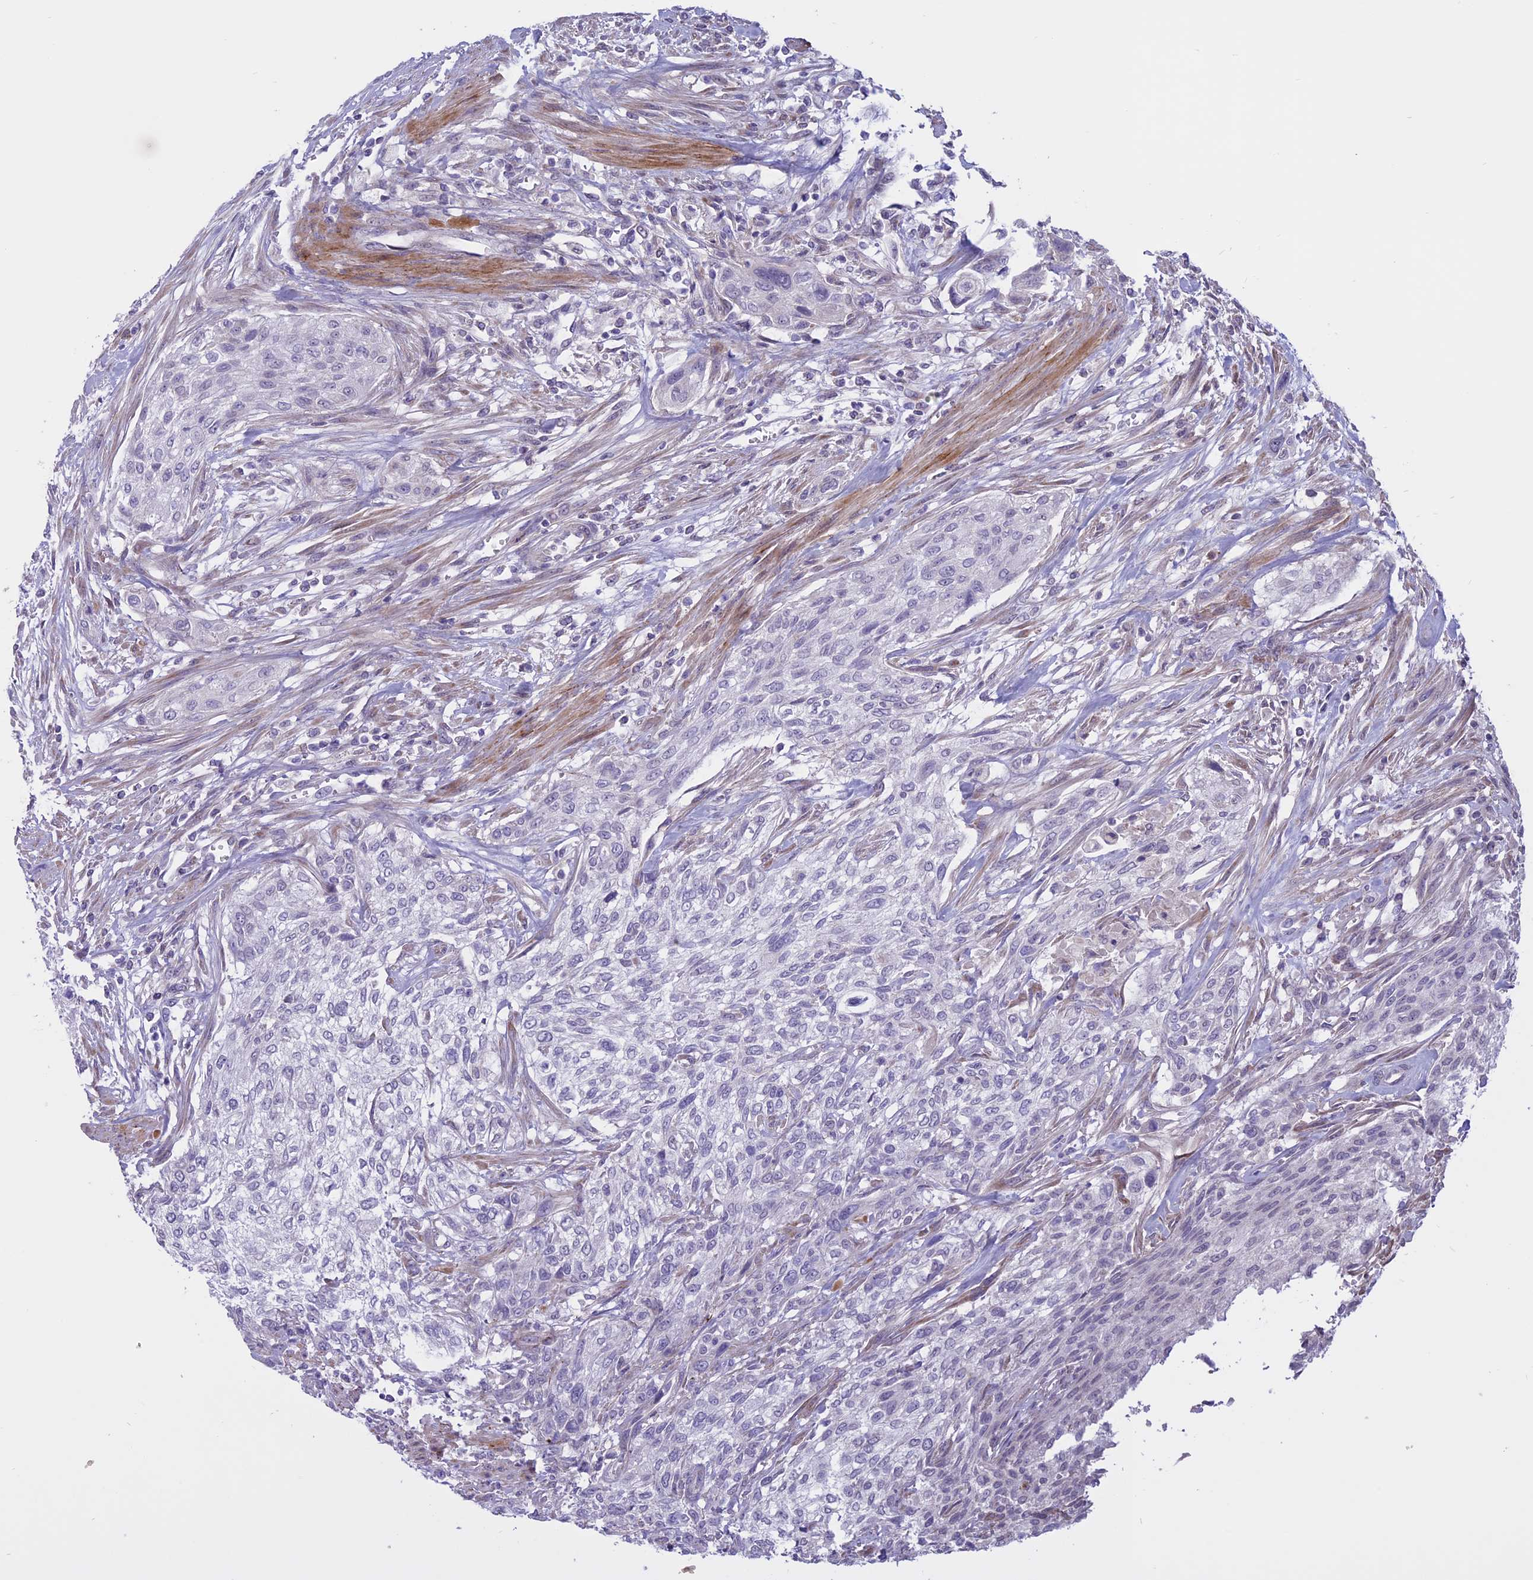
{"staining": {"intensity": "negative", "quantity": "none", "location": "none"}, "tissue": "urothelial cancer", "cell_type": "Tumor cells", "image_type": "cancer", "snomed": [{"axis": "morphology", "description": "Urothelial carcinoma, High grade"}, {"axis": "topography", "description": "Urinary bladder"}], "caption": "A high-resolution histopathology image shows immunohistochemistry staining of urothelial cancer, which reveals no significant staining in tumor cells. (Stains: DAB immunohistochemistry with hematoxylin counter stain, Microscopy: brightfield microscopy at high magnification).", "gene": "SPHKAP", "patient": {"sex": "male", "age": 35}}